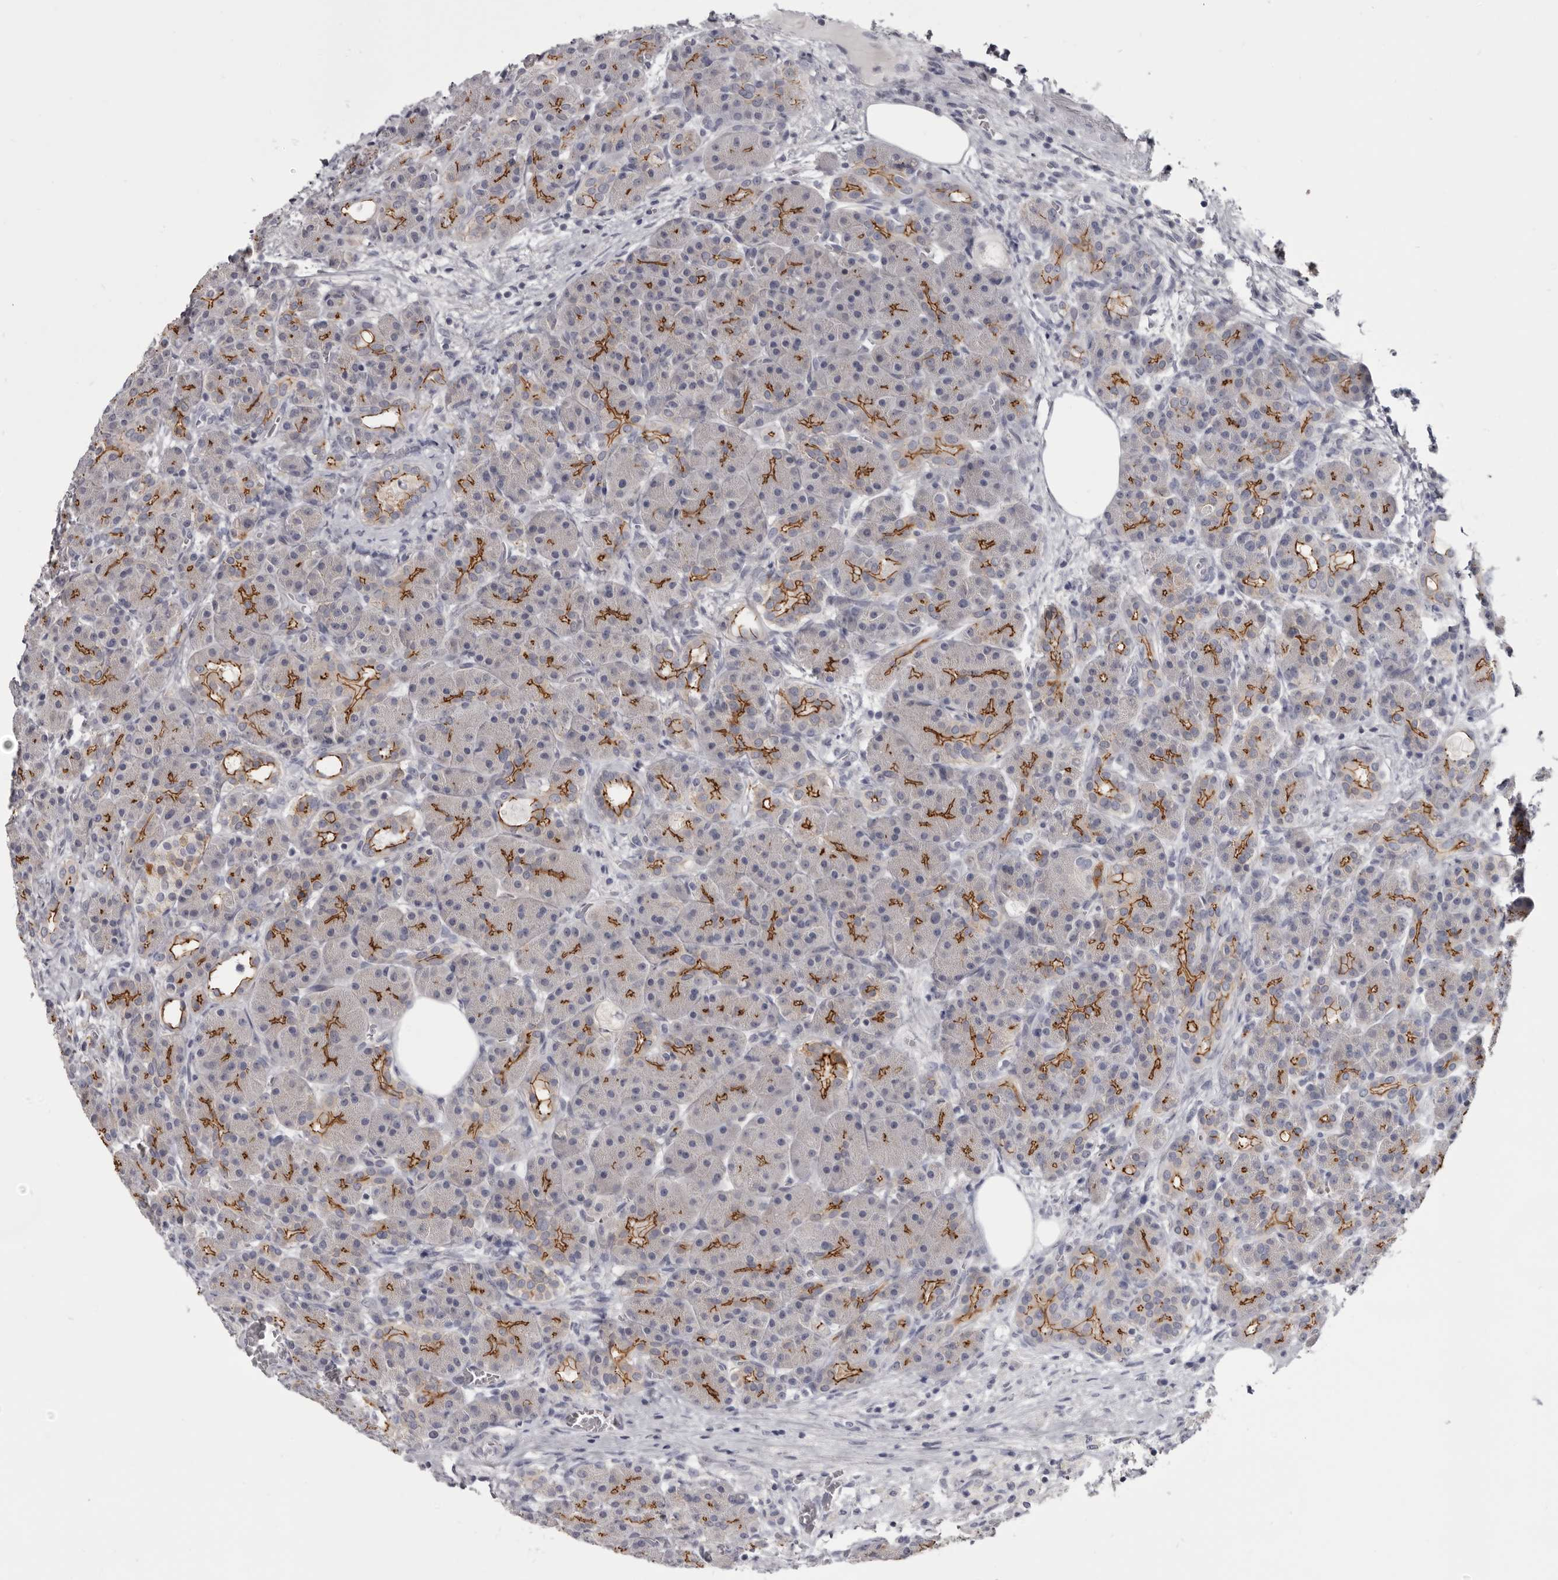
{"staining": {"intensity": "strong", "quantity": "25%-75%", "location": "cytoplasmic/membranous"}, "tissue": "pancreas", "cell_type": "Exocrine glandular cells", "image_type": "normal", "snomed": [{"axis": "morphology", "description": "Normal tissue, NOS"}, {"axis": "topography", "description": "Pancreas"}], "caption": "This image shows immunohistochemistry (IHC) staining of normal human pancreas, with high strong cytoplasmic/membranous staining in about 25%-75% of exocrine glandular cells.", "gene": "CGN", "patient": {"sex": "male", "age": 63}}